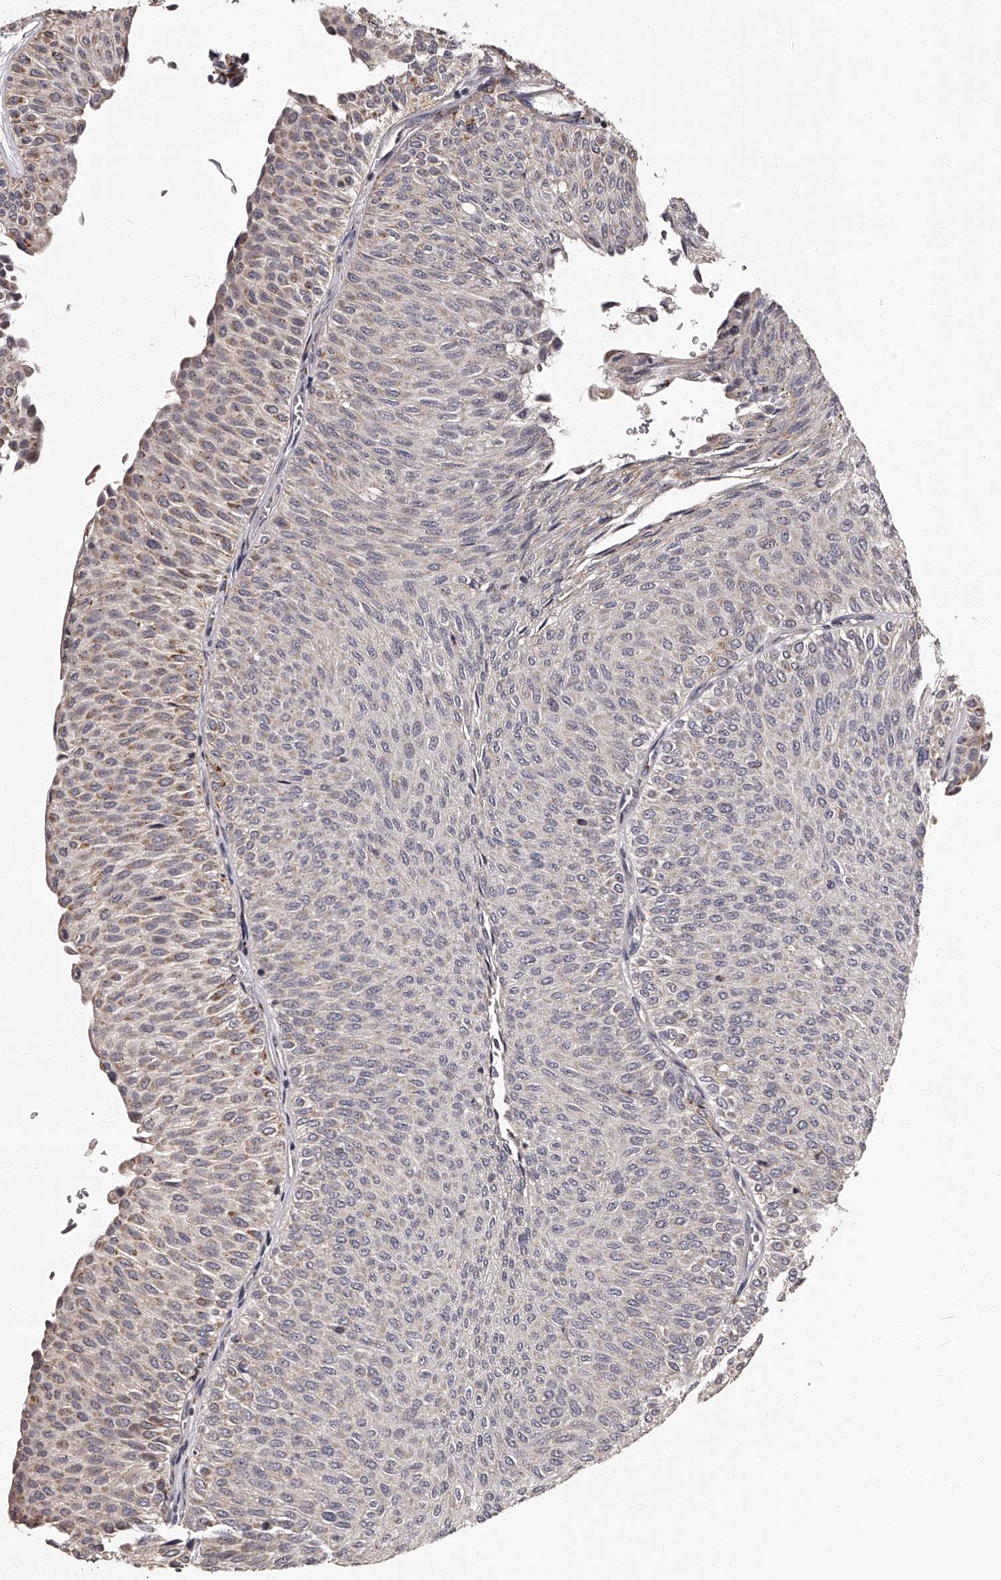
{"staining": {"intensity": "weak", "quantity": "25%-75%", "location": "cytoplasmic/membranous"}, "tissue": "urothelial cancer", "cell_type": "Tumor cells", "image_type": "cancer", "snomed": [{"axis": "morphology", "description": "Urothelial carcinoma, Low grade"}, {"axis": "topography", "description": "Urinary bladder"}], "caption": "Protein staining displays weak cytoplasmic/membranous staining in approximately 25%-75% of tumor cells in urothelial carcinoma (low-grade).", "gene": "RSC1A1", "patient": {"sex": "male", "age": 78}}